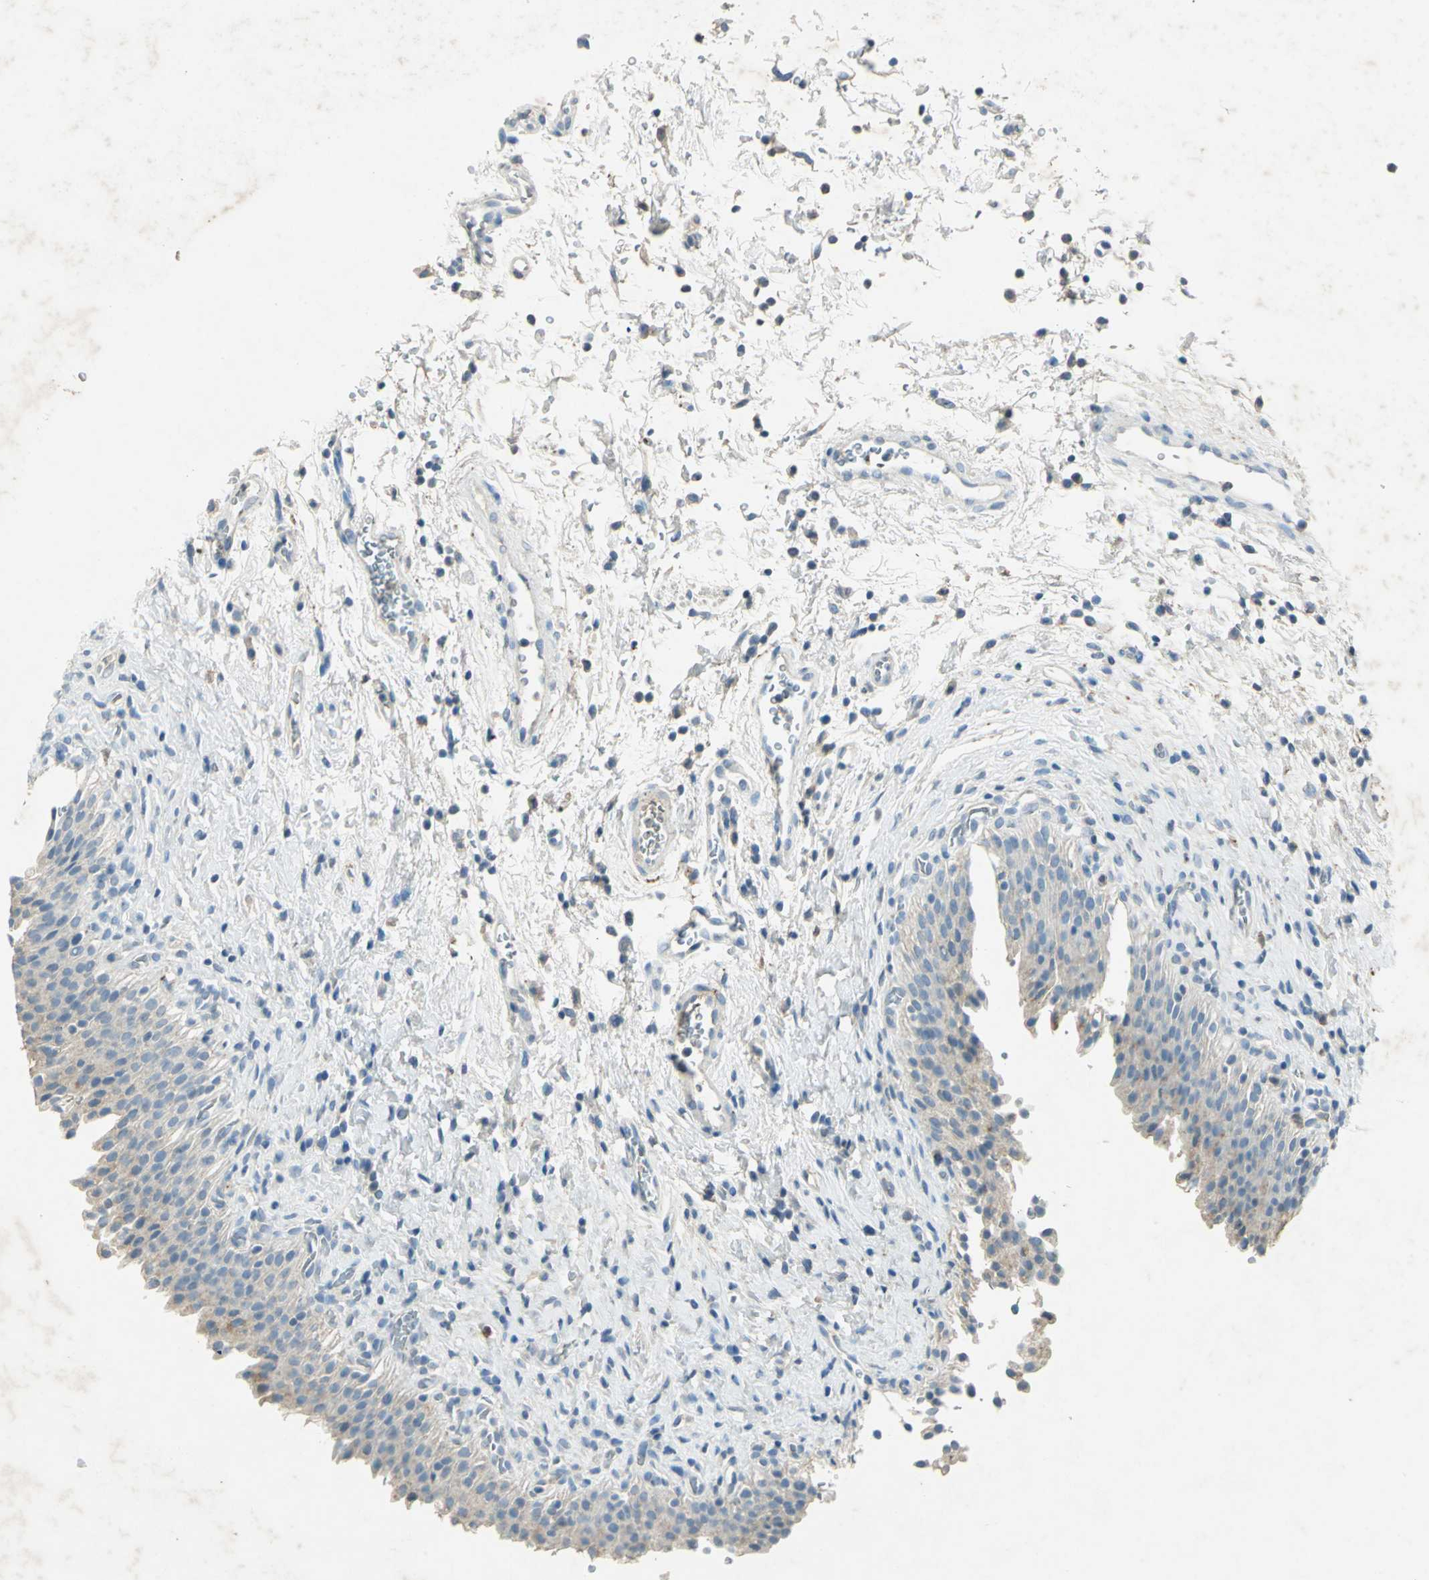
{"staining": {"intensity": "weak", "quantity": "<25%", "location": "cytoplasmic/membranous"}, "tissue": "urinary bladder", "cell_type": "Urothelial cells", "image_type": "normal", "snomed": [{"axis": "morphology", "description": "Normal tissue, NOS"}, {"axis": "topography", "description": "Urinary bladder"}], "caption": "Immunohistochemical staining of unremarkable urinary bladder shows no significant expression in urothelial cells.", "gene": "CAMK2B", "patient": {"sex": "male", "age": 51}}